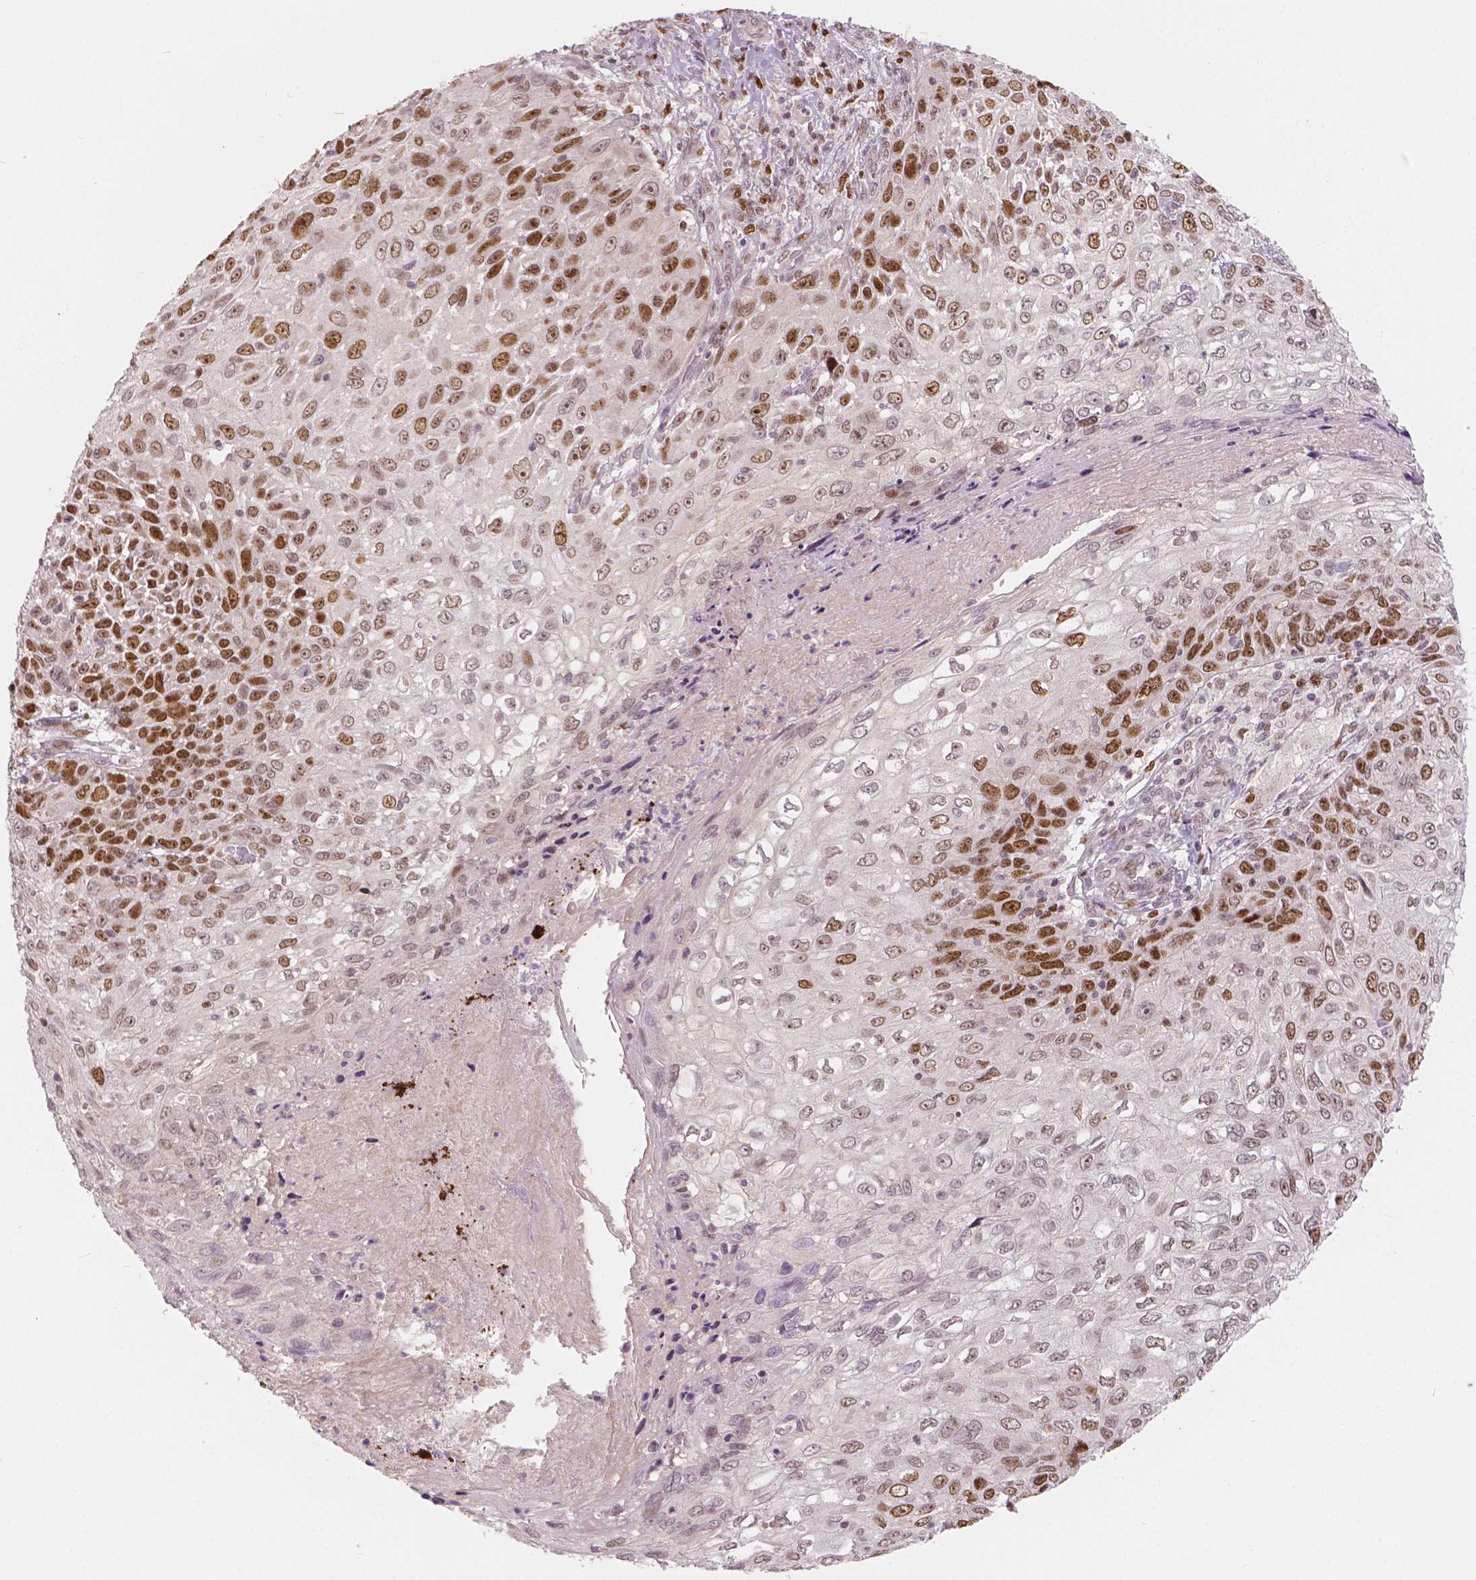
{"staining": {"intensity": "strong", "quantity": "25%-75%", "location": "nuclear"}, "tissue": "skin cancer", "cell_type": "Tumor cells", "image_type": "cancer", "snomed": [{"axis": "morphology", "description": "Squamous cell carcinoma, NOS"}, {"axis": "topography", "description": "Skin"}], "caption": "Skin squamous cell carcinoma was stained to show a protein in brown. There is high levels of strong nuclear positivity in approximately 25%-75% of tumor cells.", "gene": "NSD2", "patient": {"sex": "male", "age": 92}}